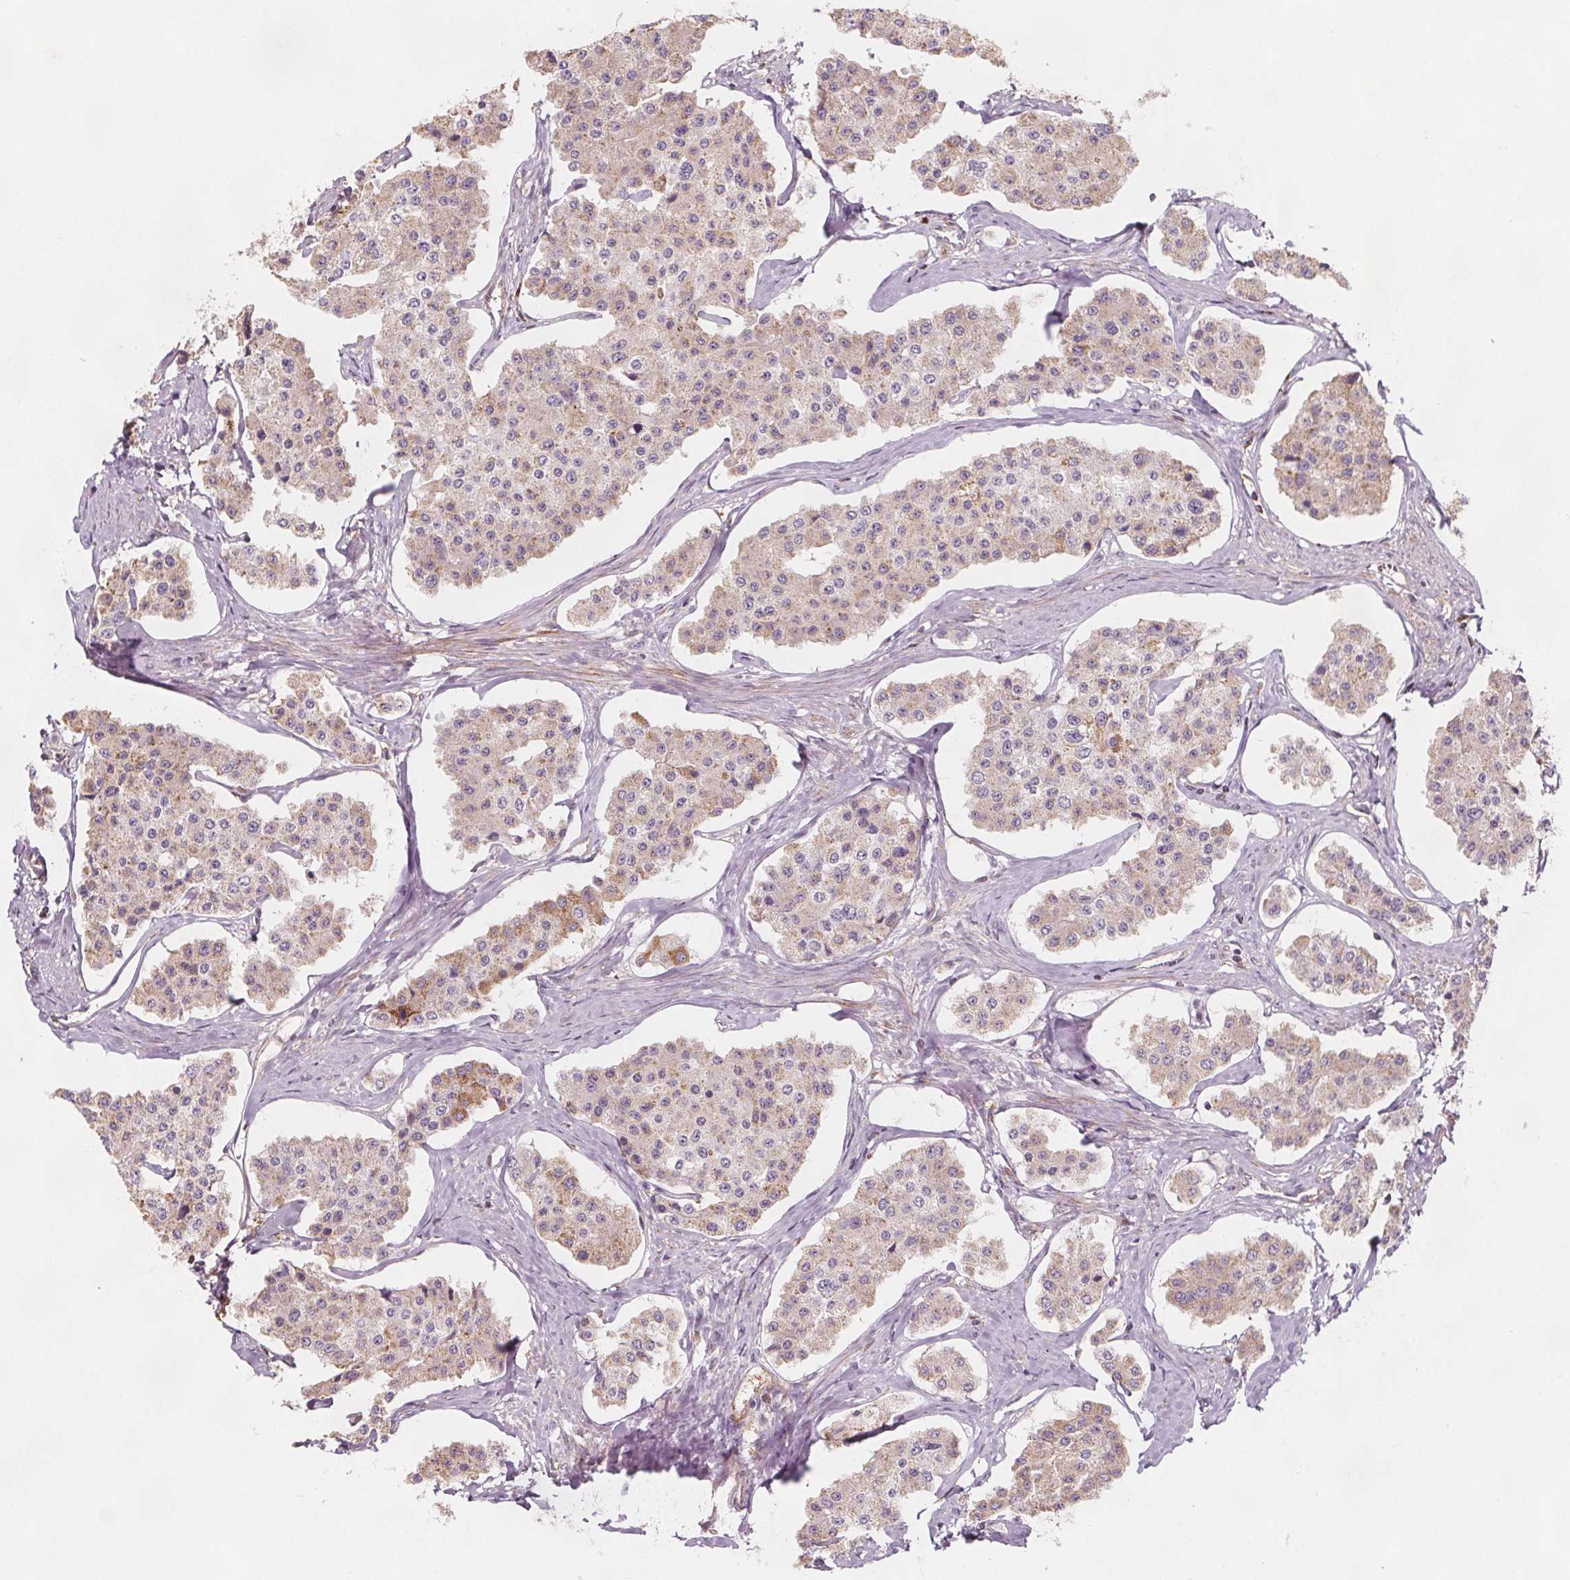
{"staining": {"intensity": "weak", "quantity": ">75%", "location": "cytoplasmic/membranous"}, "tissue": "carcinoid", "cell_type": "Tumor cells", "image_type": "cancer", "snomed": [{"axis": "morphology", "description": "Carcinoid, malignant, NOS"}, {"axis": "topography", "description": "Small intestine"}], "caption": "Immunohistochemistry histopathology image of neoplastic tissue: human malignant carcinoid stained using IHC displays low levels of weak protein expression localized specifically in the cytoplasmic/membranous of tumor cells, appearing as a cytoplasmic/membranous brown color.", "gene": "ADAM33", "patient": {"sex": "female", "age": 65}}